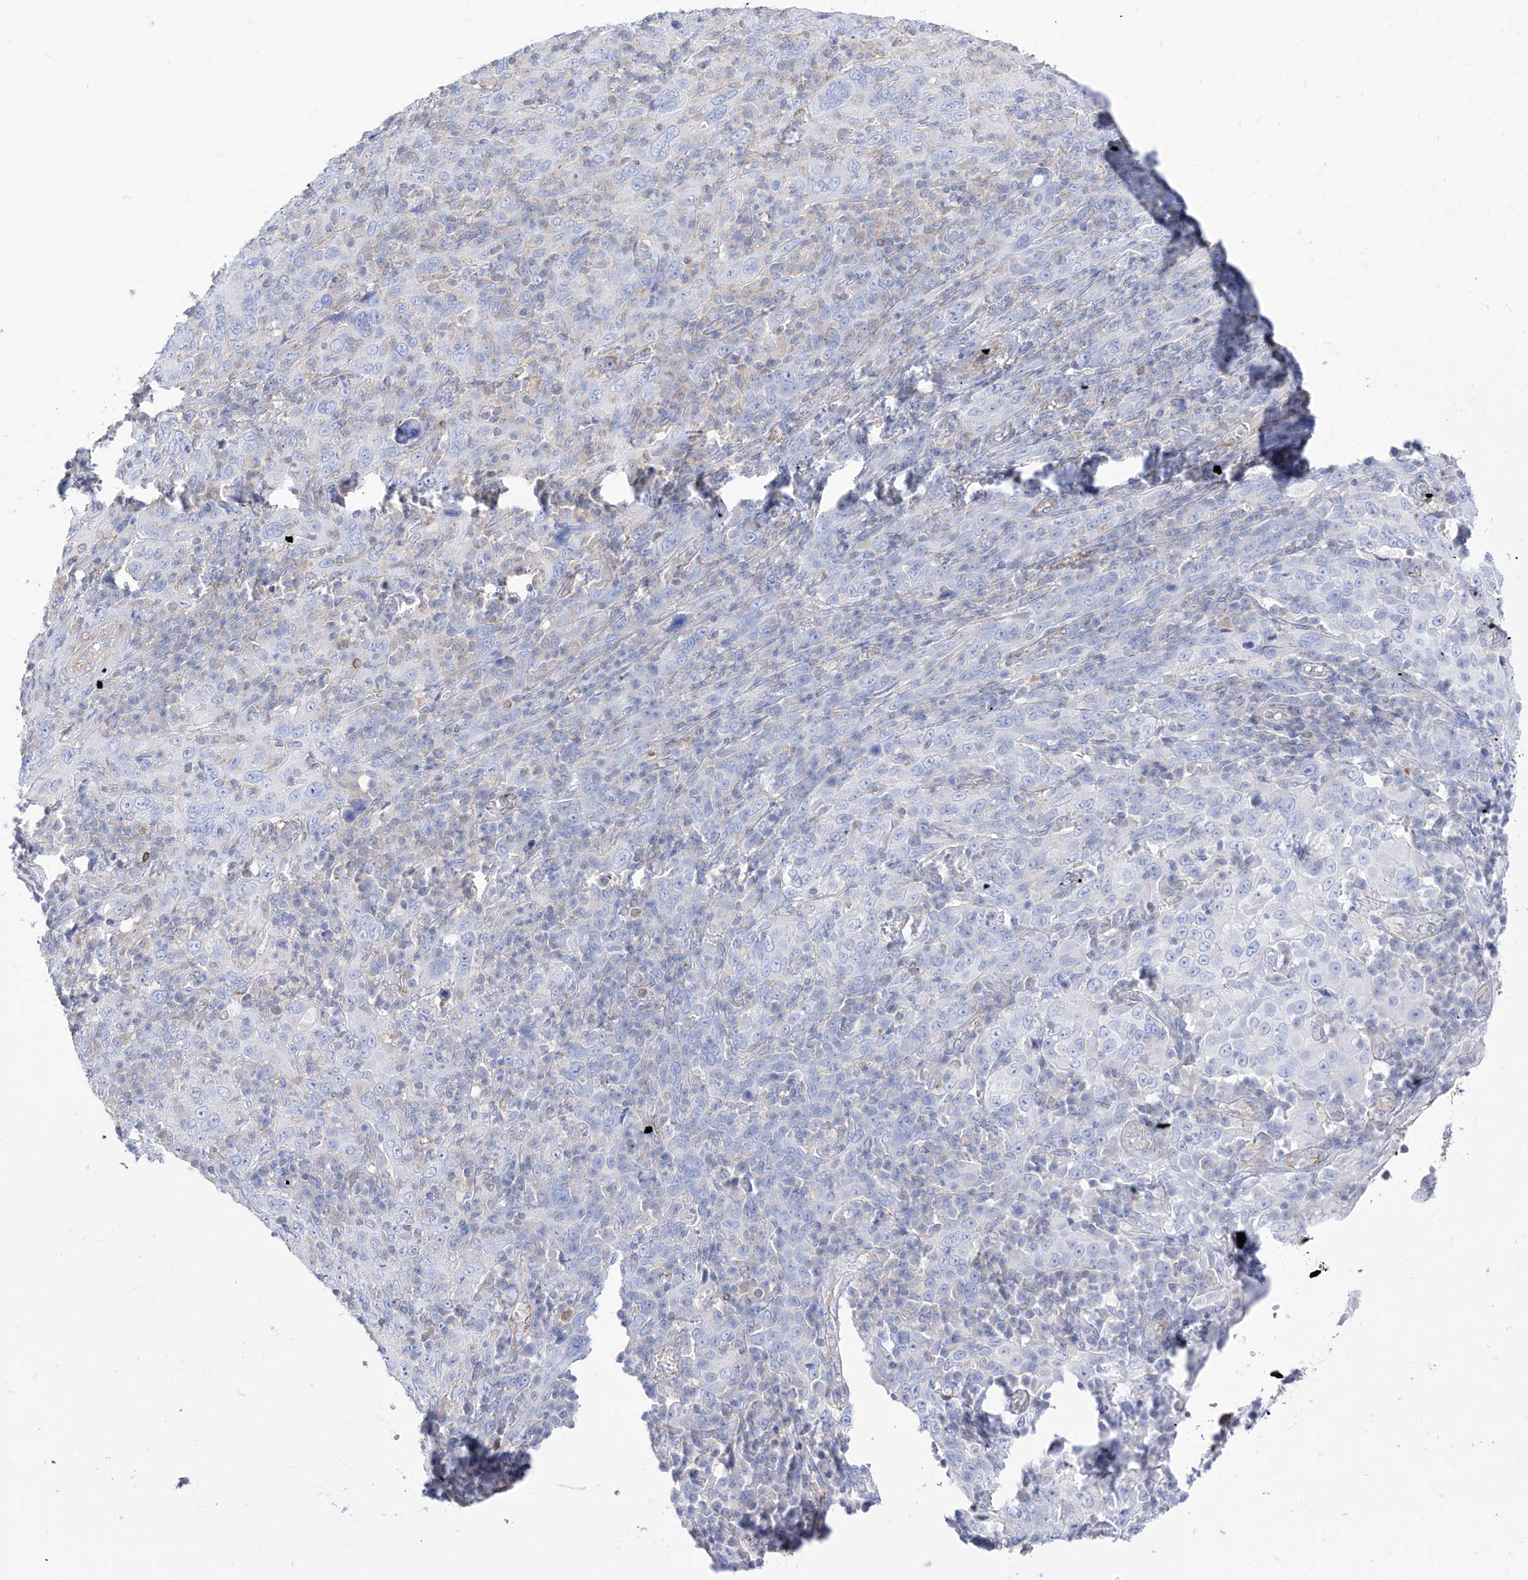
{"staining": {"intensity": "negative", "quantity": "none", "location": "none"}, "tissue": "cervical cancer", "cell_type": "Tumor cells", "image_type": "cancer", "snomed": [{"axis": "morphology", "description": "Squamous cell carcinoma, NOS"}, {"axis": "topography", "description": "Cervix"}], "caption": "High power microscopy histopathology image of an immunohistochemistry photomicrograph of cervical squamous cell carcinoma, revealing no significant positivity in tumor cells.", "gene": "C1orf74", "patient": {"sex": "female", "age": 46}}